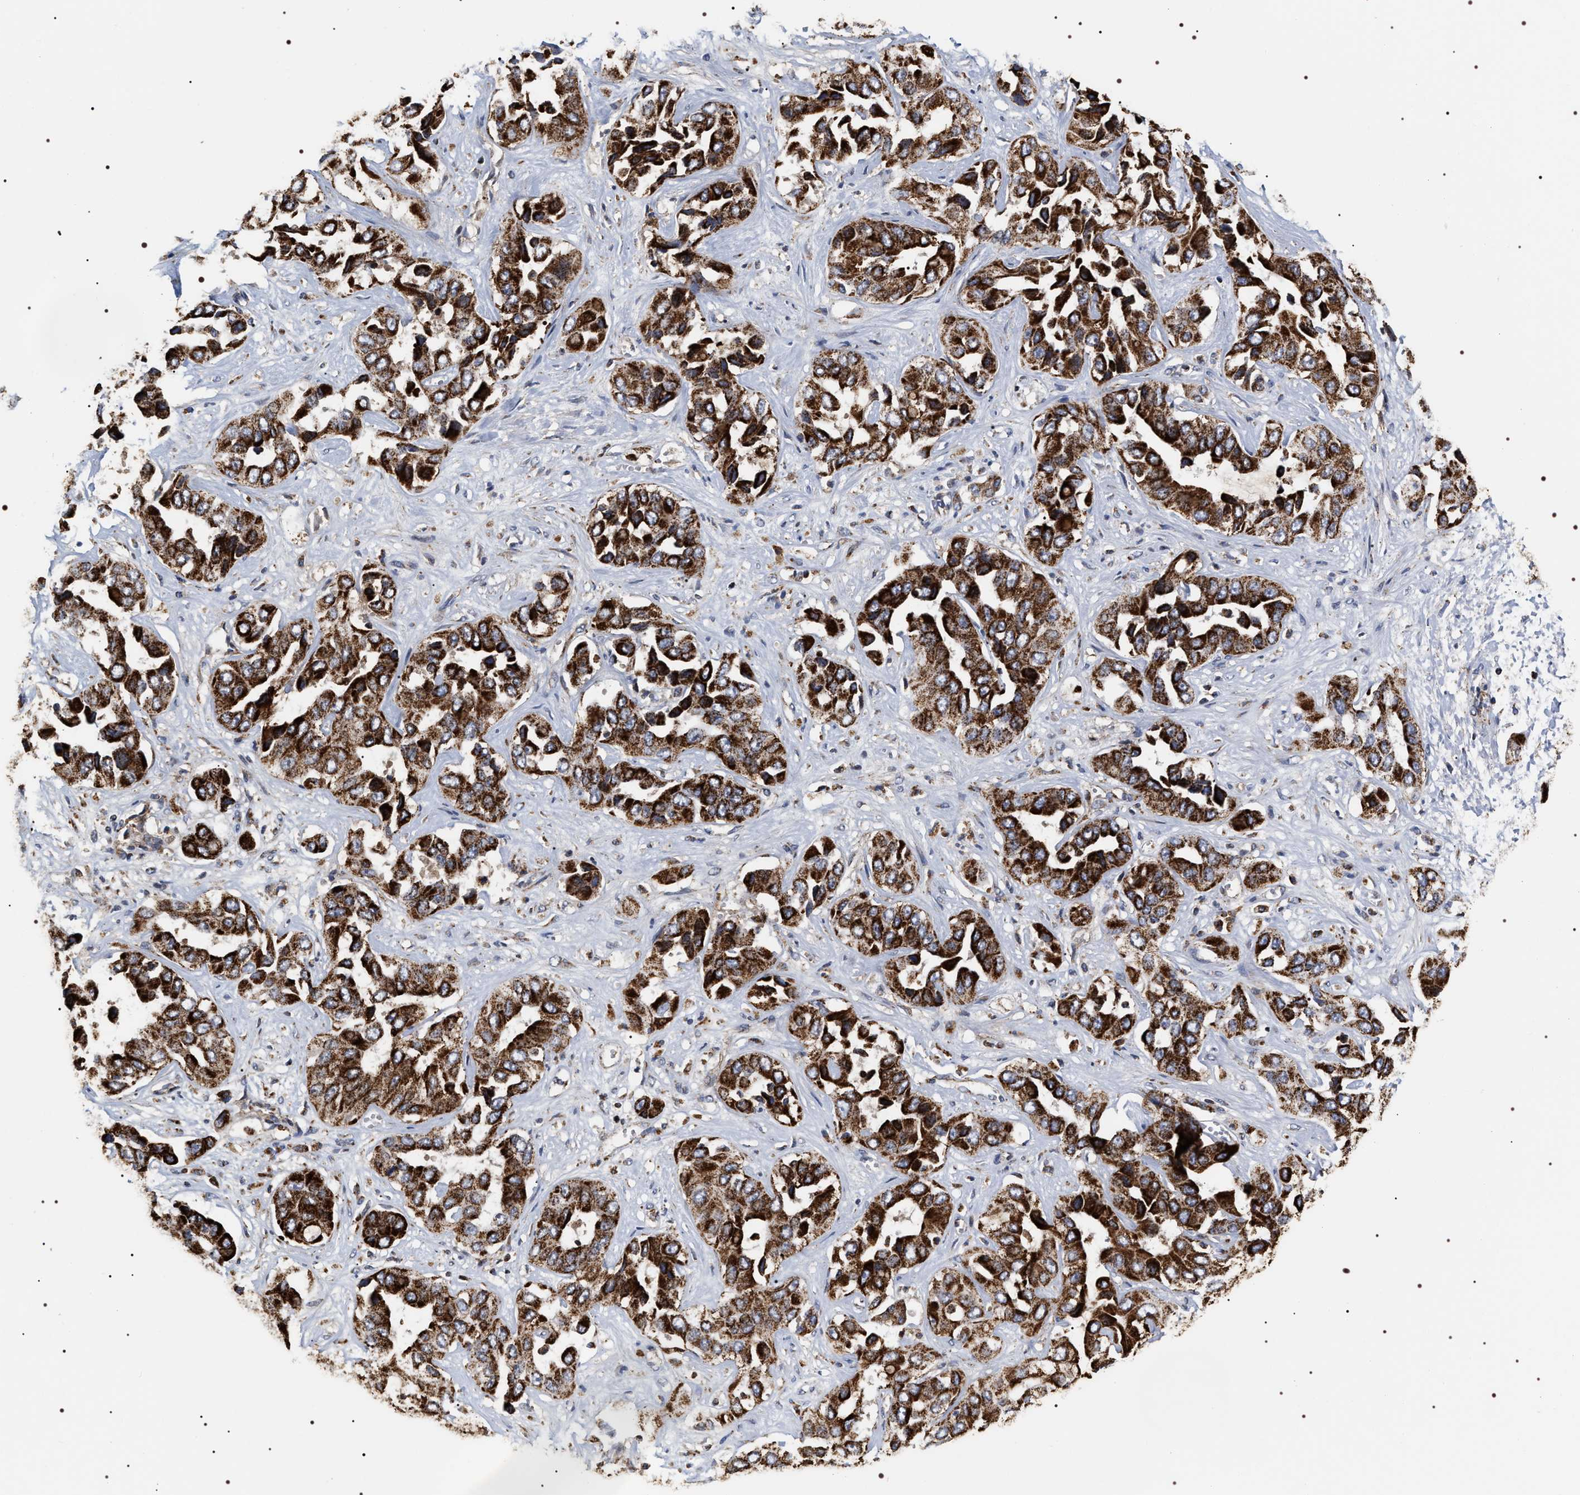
{"staining": {"intensity": "strong", "quantity": ">75%", "location": "cytoplasmic/membranous"}, "tissue": "liver cancer", "cell_type": "Tumor cells", "image_type": "cancer", "snomed": [{"axis": "morphology", "description": "Cholangiocarcinoma"}, {"axis": "topography", "description": "Liver"}], "caption": "Human liver cholangiocarcinoma stained with a protein marker reveals strong staining in tumor cells.", "gene": "COG5", "patient": {"sex": "female", "age": 52}}